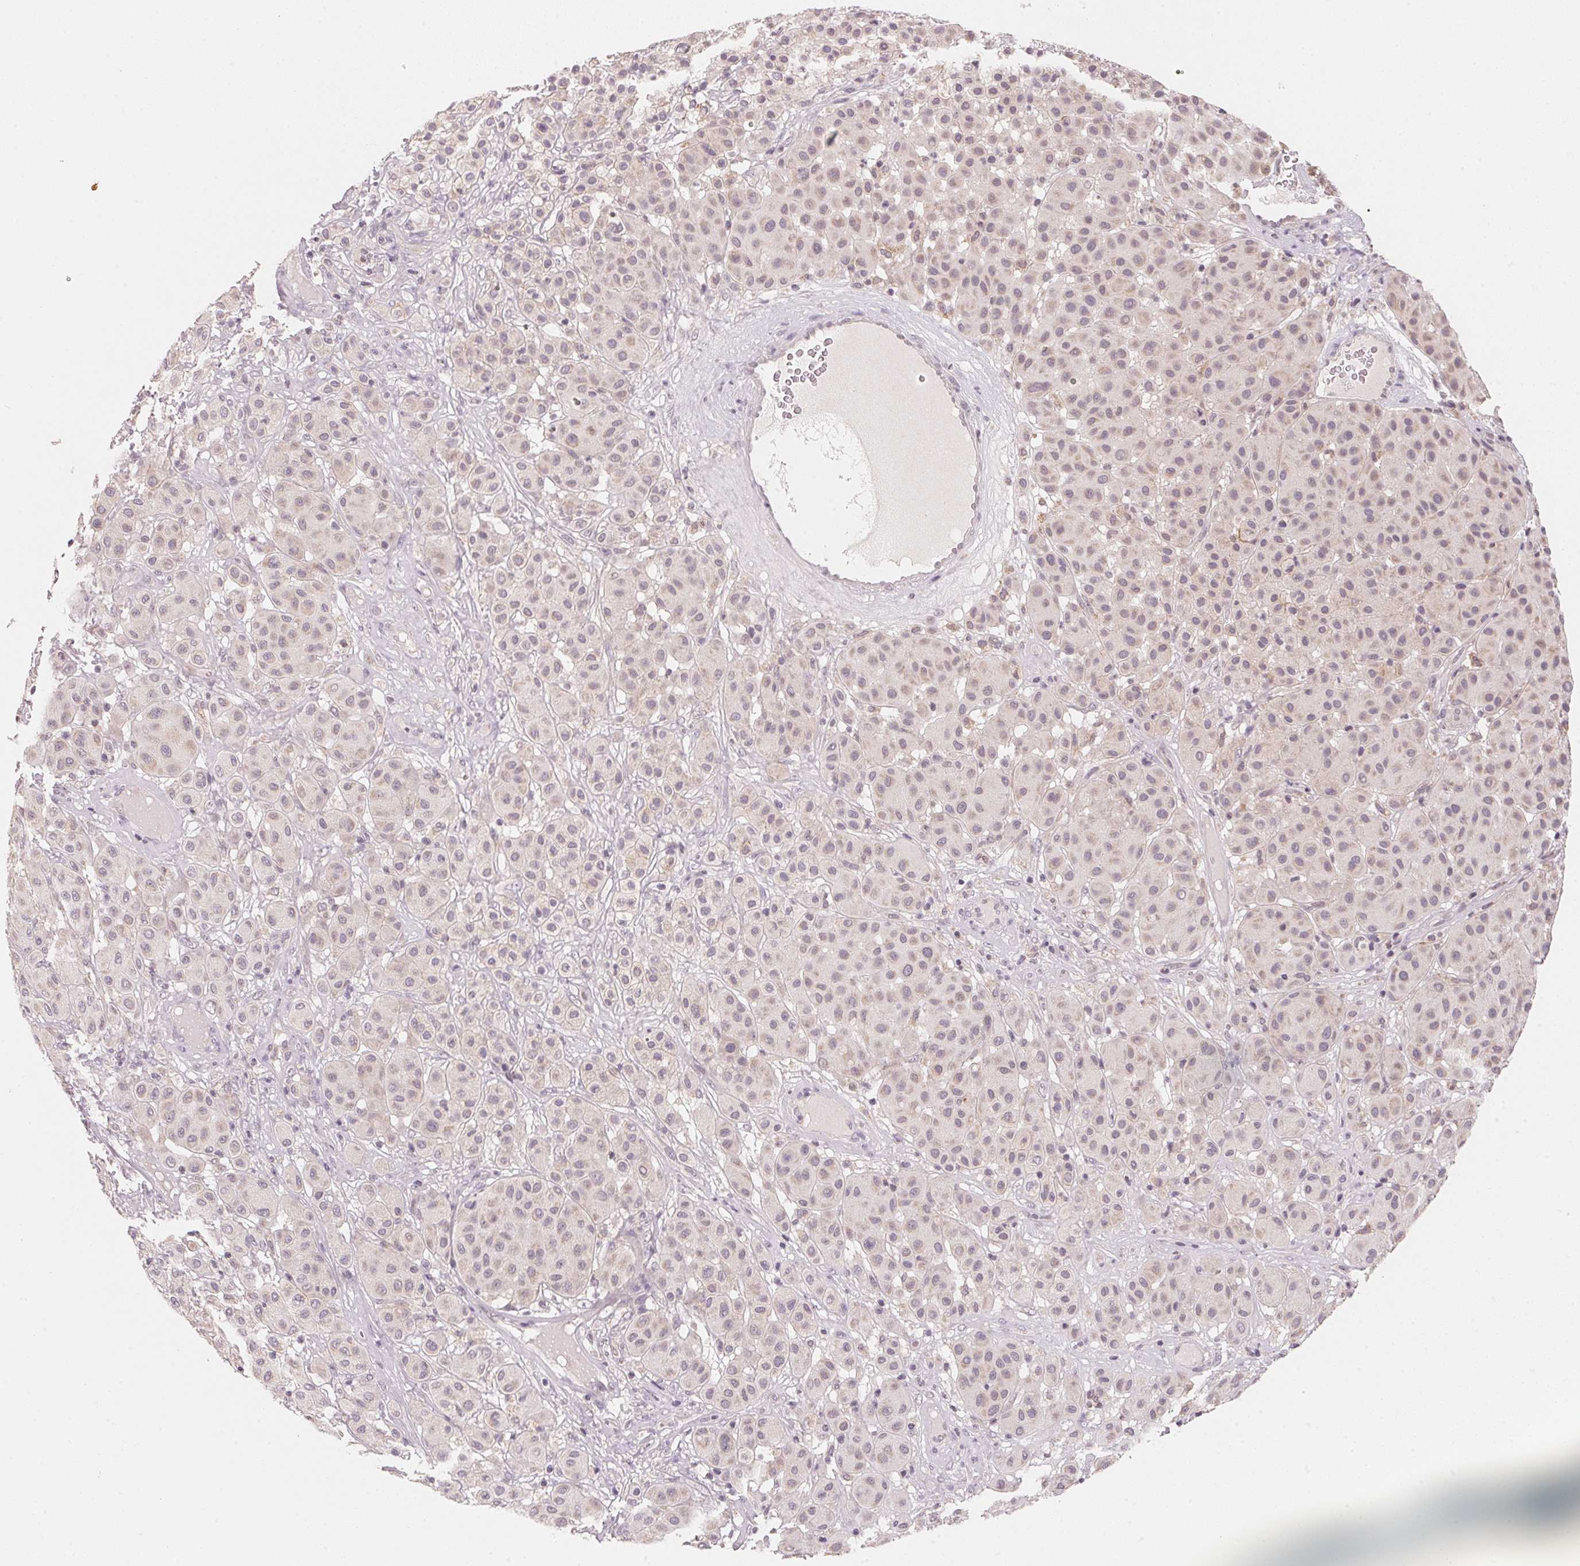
{"staining": {"intensity": "weak", "quantity": "<25%", "location": "cytoplasmic/membranous"}, "tissue": "melanoma", "cell_type": "Tumor cells", "image_type": "cancer", "snomed": [{"axis": "morphology", "description": "Malignant melanoma, Metastatic site"}, {"axis": "topography", "description": "Smooth muscle"}], "caption": "A high-resolution photomicrograph shows immunohistochemistry staining of malignant melanoma (metastatic site), which shows no significant staining in tumor cells.", "gene": "ANKRD31", "patient": {"sex": "male", "age": 41}}